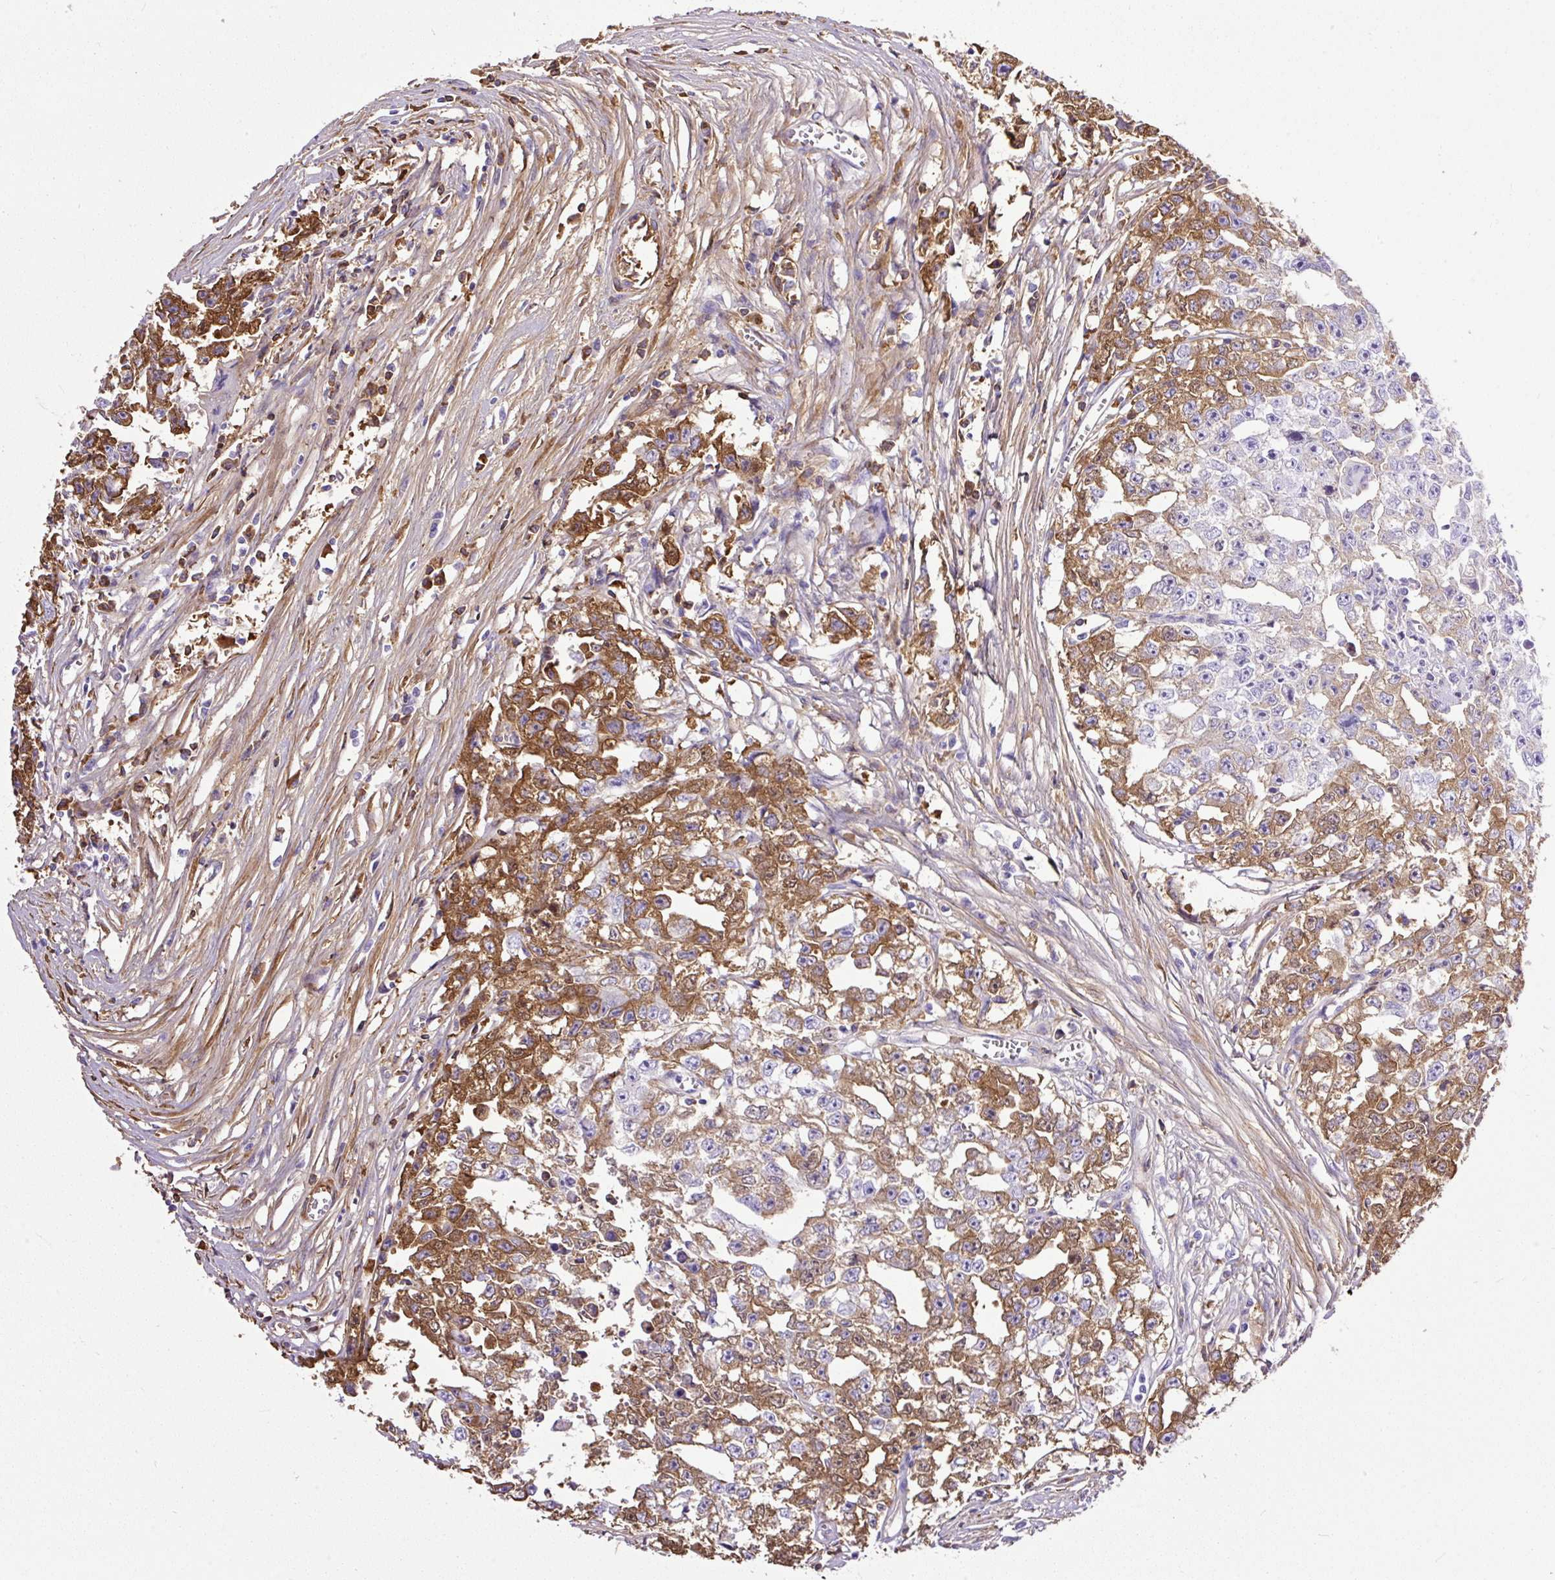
{"staining": {"intensity": "moderate", "quantity": "25%-75%", "location": "cytoplasmic/membranous"}, "tissue": "testis cancer", "cell_type": "Tumor cells", "image_type": "cancer", "snomed": [{"axis": "morphology", "description": "Seminoma, NOS"}, {"axis": "morphology", "description": "Carcinoma, Embryonal, NOS"}, {"axis": "topography", "description": "Testis"}], "caption": "The immunohistochemical stain shows moderate cytoplasmic/membranous staining in tumor cells of testis seminoma tissue. (DAB (3,3'-diaminobenzidine) IHC with brightfield microscopy, high magnification).", "gene": "CLEC3B", "patient": {"sex": "male", "age": 43}}